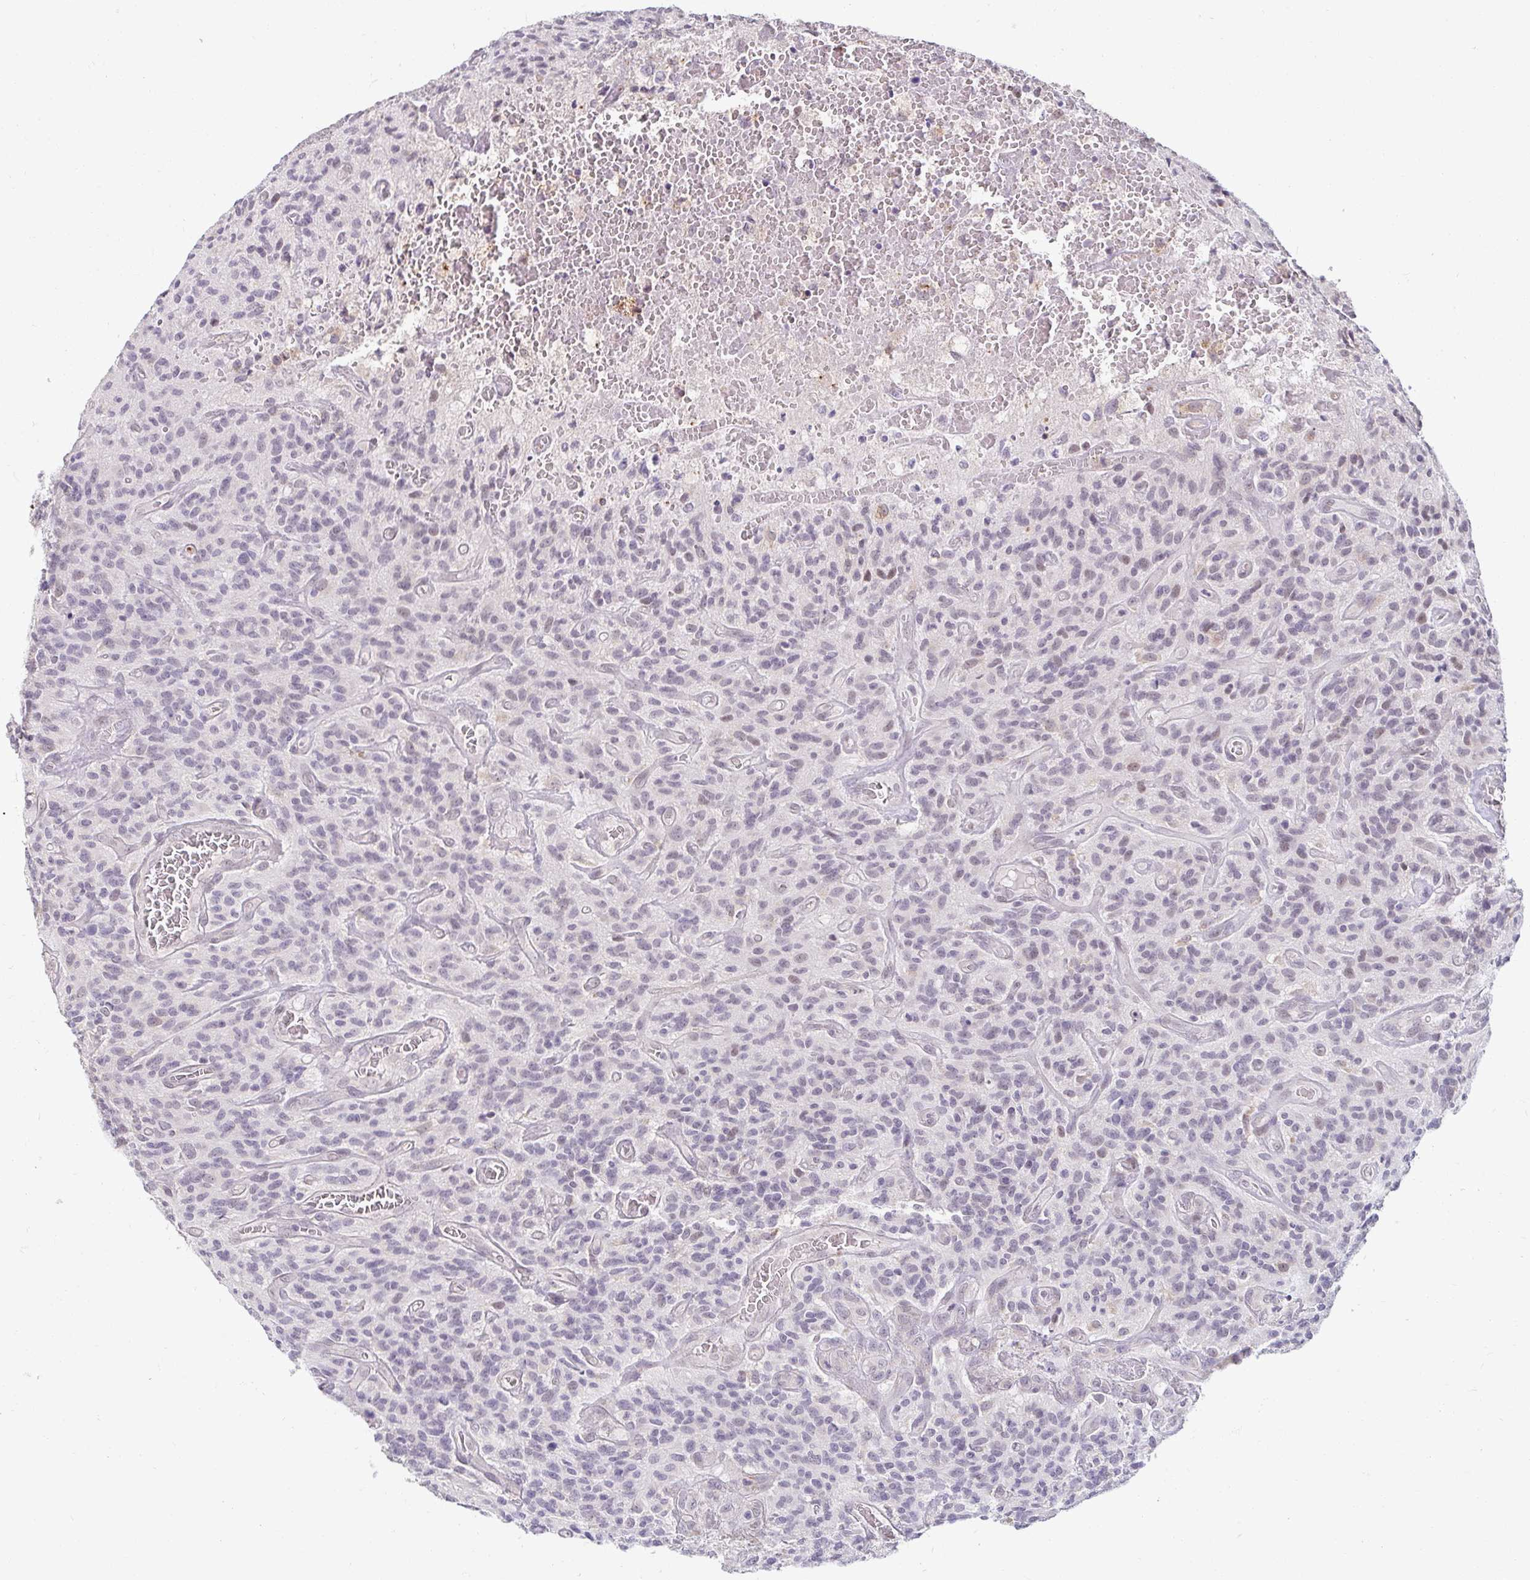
{"staining": {"intensity": "negative", "quantity": "none", "location": "none"}, "tissue": "glioma", "cell_type": "Tumor cells", "image_type": "cancer", "snomed": [{"axis": "morphology", "description": "Glioma, malignant, High grade"}, {"axis": "topography", "description": "Brain"}], "caption": "IHC of human malignant glioma (high-grade) exhibits no expression in tumor cells. (DAB IHC visualized using brightfield microscopy, high magnification).", "gene": "DDN", "patient": {"sex": "male", "age": 76}}